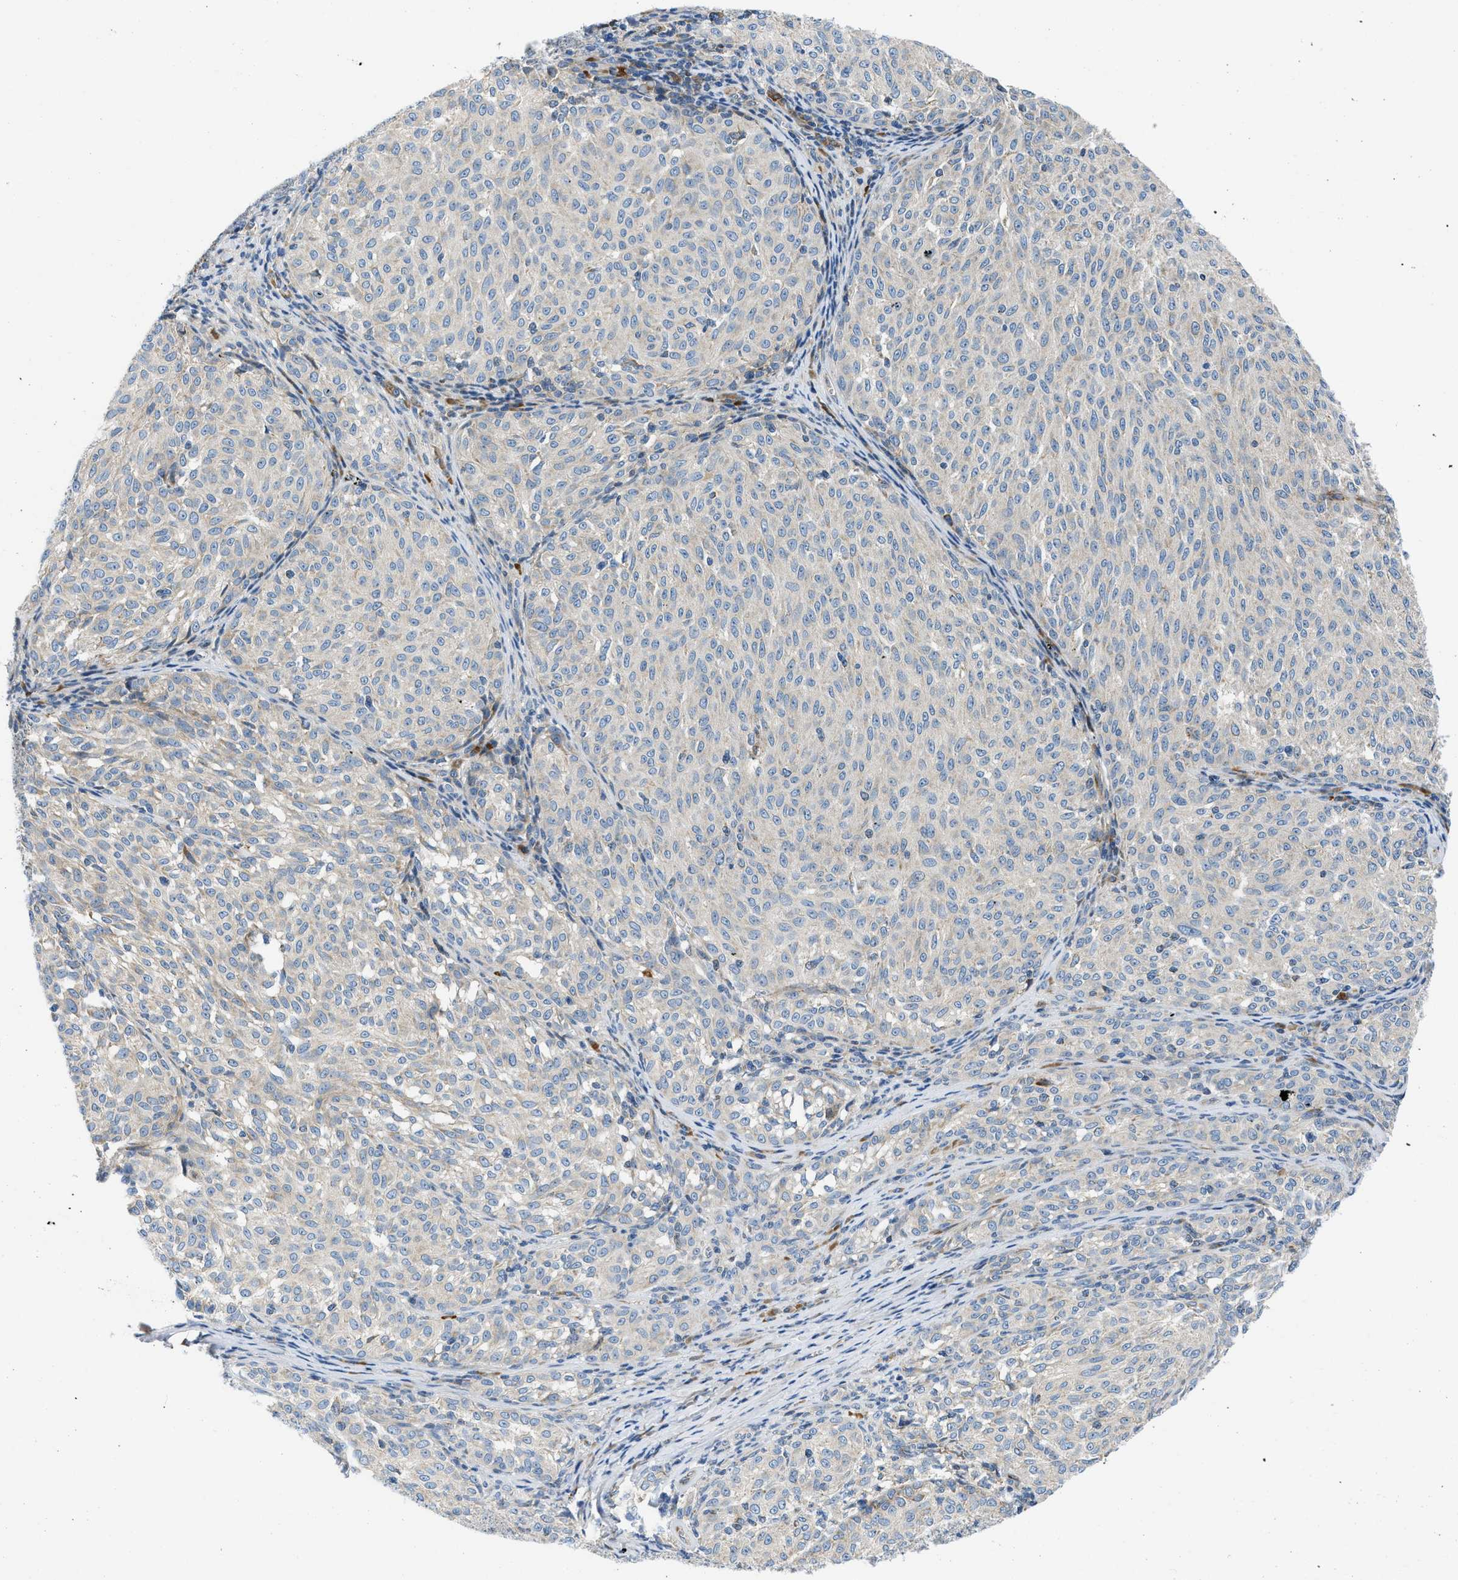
{"staining": {"intensity": "negative", "quantity": "none", "location": "none"}, "tissue": "melanoma", "cell_type": "Tumor cells", "image_type": "cancer", "snomed": [{"axis": "morphology", "description": "Malignant melanoma, NOS"}, {"axis": "topography", "description": "Skin"}], "caption": "Immunohistochemical staining of human malignant melanoma exhibits no significant expression in tumor cells.", "gene": "CAMKK2", "patient": {"sex": "female", "age": 72}}